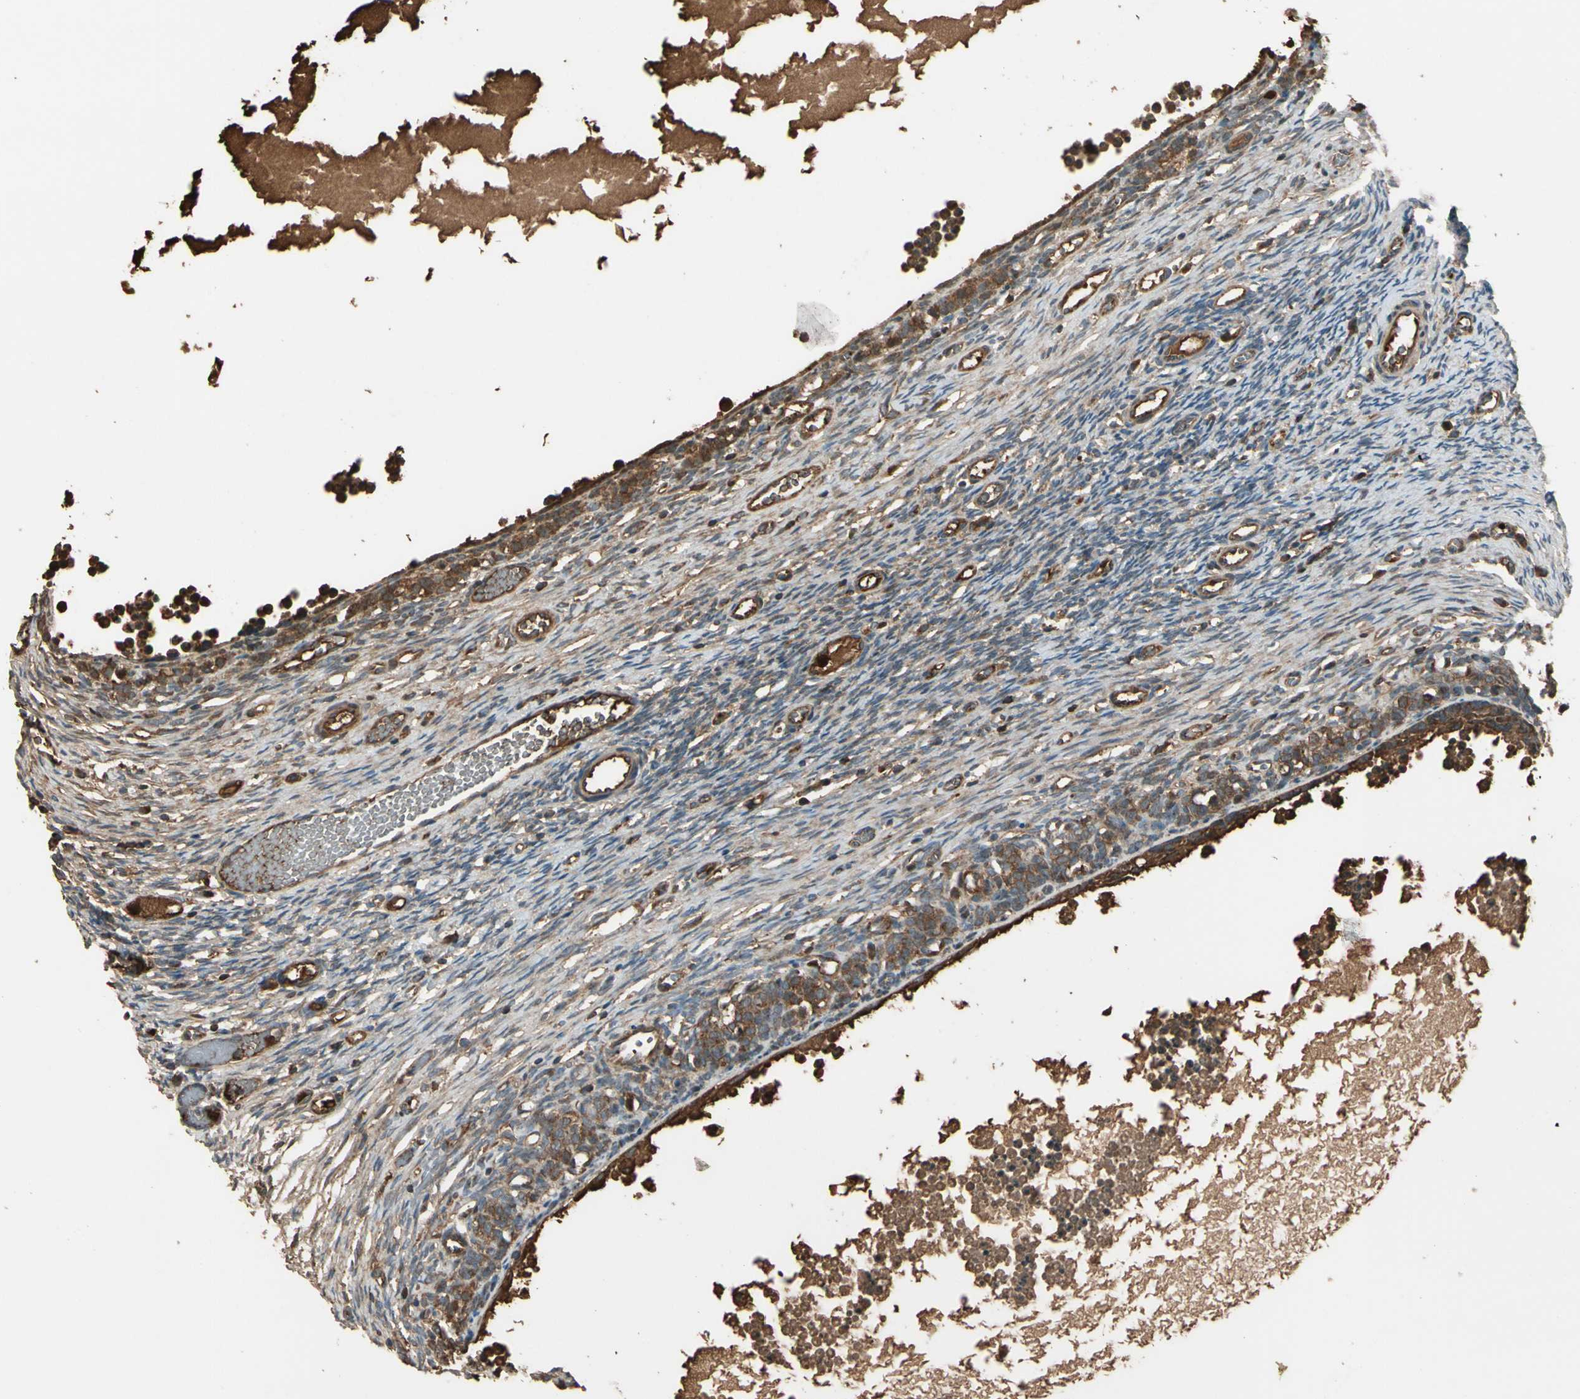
{"staining": {"intensity": "weak", "quantity": ">75%", "location": "cytoplasmic/membranous"}, "tissue": "ovary", "cell_type": "Ovarian stroma cells", "image_type": "normal", "snomed": [{"axis": "morphology", "description": "Normal tissue, NOS"}, {"axis": "topography", "description": "Ovary"}], "caption": "Ovary was stained to show a protein in brown. There is low levels of weak cytoplasmic/membranous expression in approximately >75% of ovarian stroma cells.", "gene": "STX11", "patient": {"sex": "female", "age": 35}}